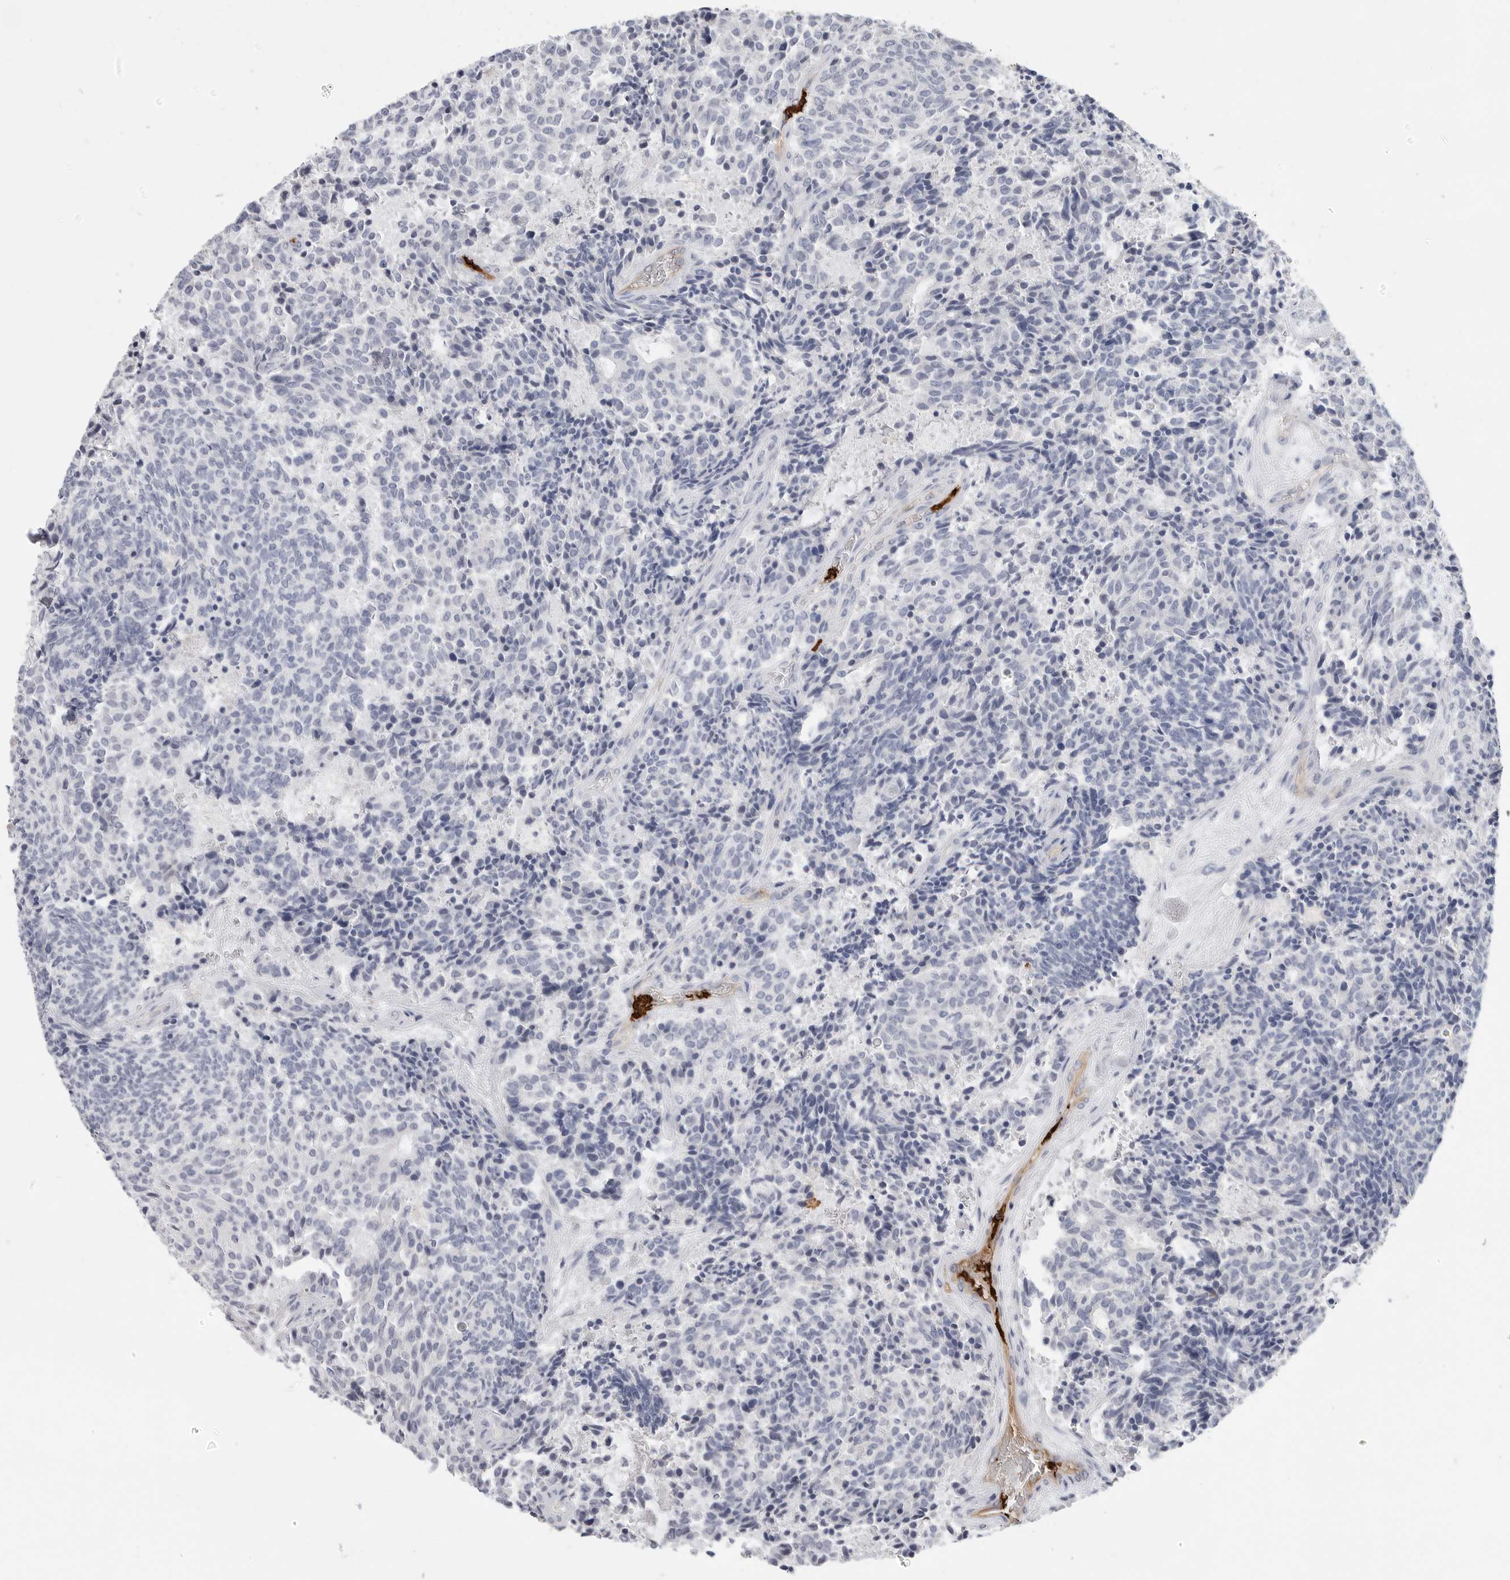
{"staining": {"intensity": "negative", "quantity": "none", "location": "none"}, "tissue": "carcinoid", "cell_type": "Tumor cells", "image_type": "cancer", "snomed": [{"axis": "morphology", "description": "Carcinoid, malignant, NOS"}, {"axis": "topography", "description": "Pancreas"}], "caption": "Tumor cells are negative for protein expression in human carcinoid (malignant).", "gene": "CYB561D1", "patient": {"sex": "female", "age": 54}}